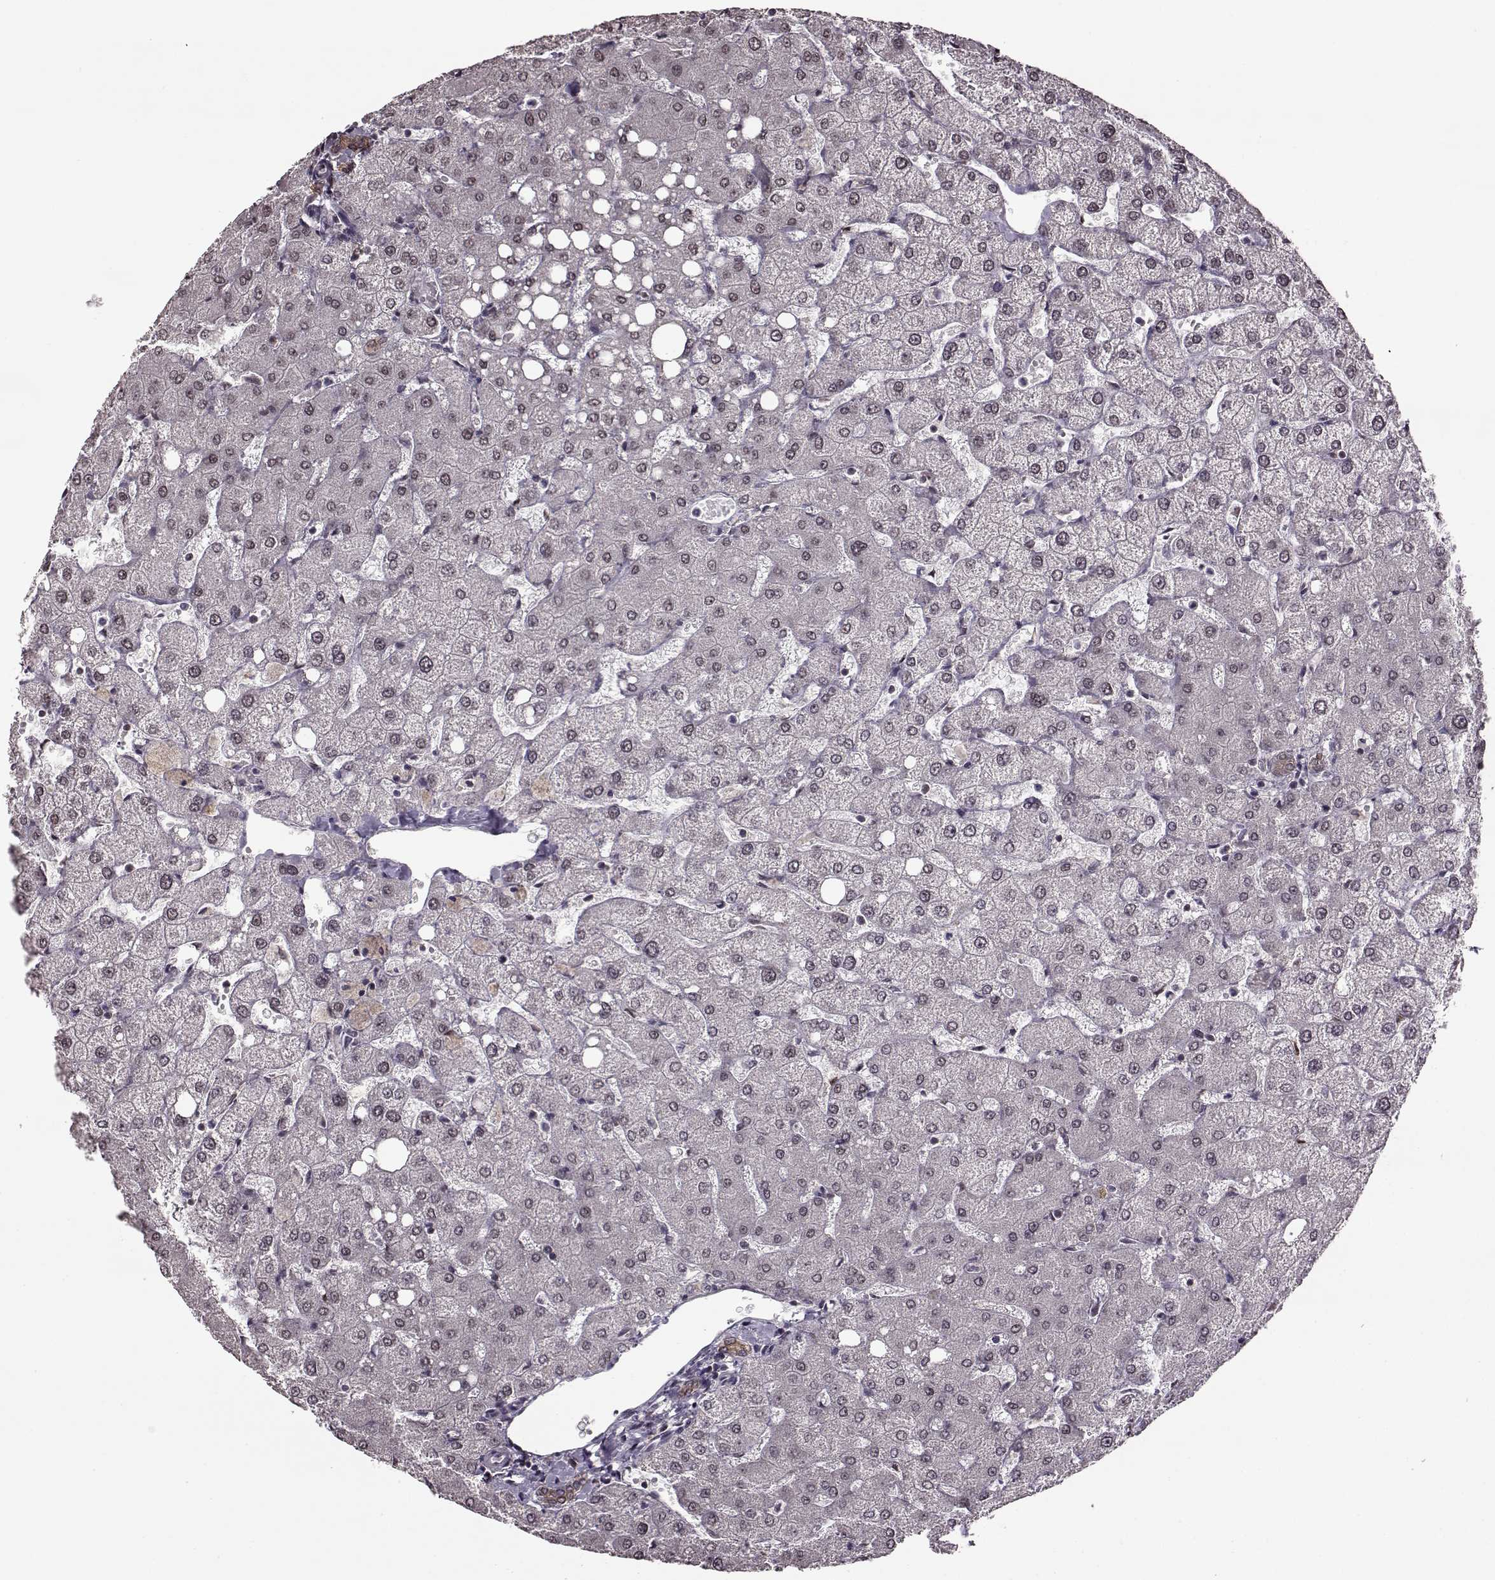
{"staining": {"intensity": "weak", "quantity": ">75%", "location": "cytoplasmic/membranous"}, "tissue": "liver", "cell_type": "Cholangiocytes", "image_type": "normal", "snomed": [{"axis": "morphology", "description": "Normal tissue, NOS"}, {"axis": "topography", "description": "Liver"}], "caption": "Immunohistochemical staining of normal liver demonstrates >75% levels of weak cytoplasmic/membranous protein staining in approximately >75% of cholangiocytes. (Brightfield microscopy of DAB IHC at high magnification).", "gene": "FTO", "patient": {"sex": "female", "age": 54}}